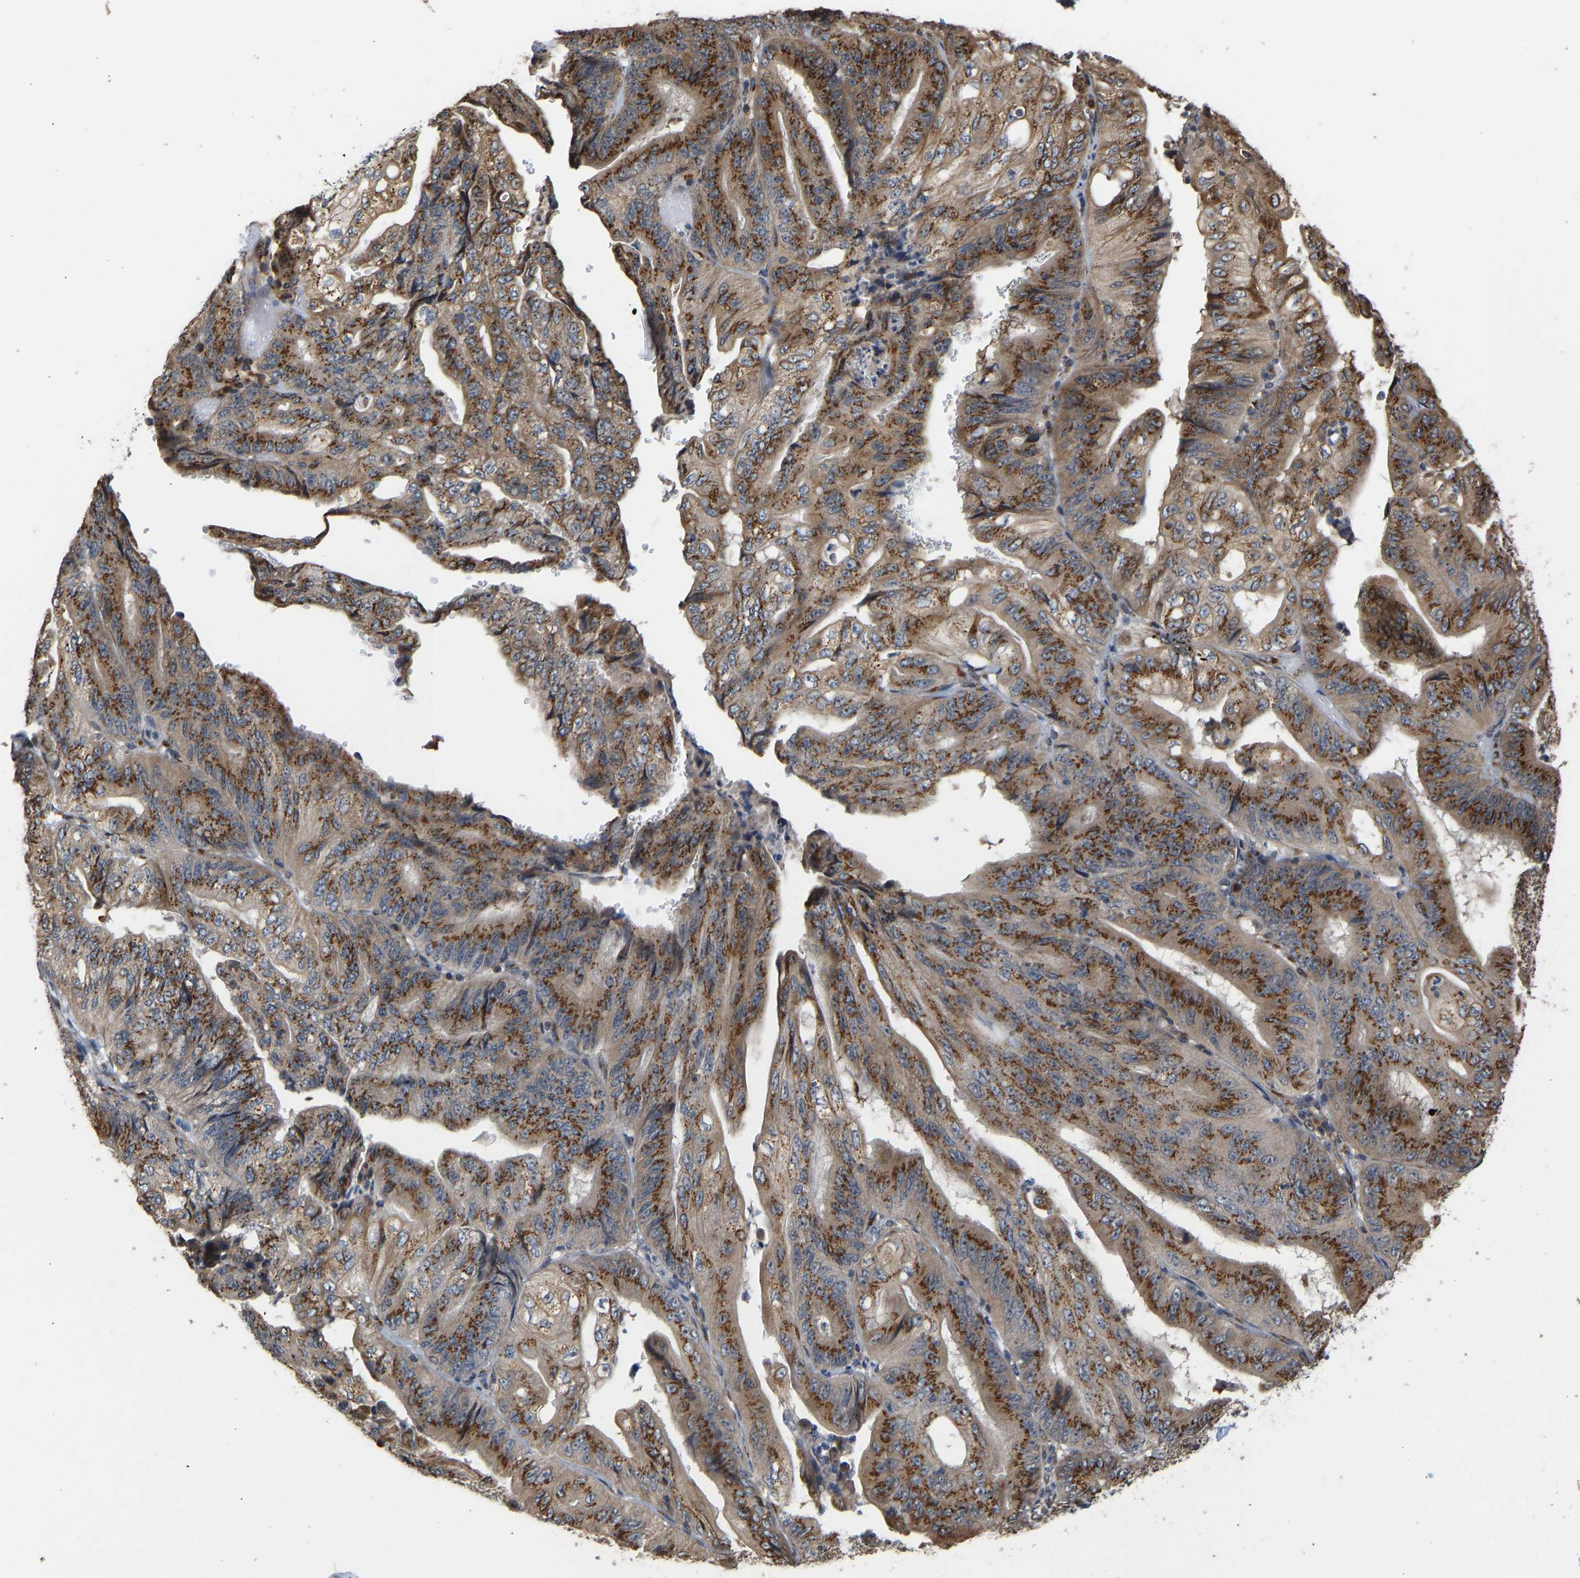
{"staining": {"intensity": "strong", "quantity": ">75%", "location": "cytoplasmic/membranous"}, "tissue": "stomach cancer", "cell_type": "Tumor cells", "image_type": "cancer", "snomed": [{"axis": "morphology", "description": "Adenocarcinoma, NOS"}, {"axis": "topography", "description": "Stomach"}], "caption": "Immunohistochemistry (IHC) photomicrograph of neoplastic tissue: human adenocarcinoma (stomach) stained using immunohistochemistry demonstrates high levels of strong protein expression localized specifically in the cytoplasmic/membranous of tumor cells, appearing as a cytoplasmic/membranous brown color.", "gene": "YIPF4", "patient": {"sex": "female", "age": 73}}